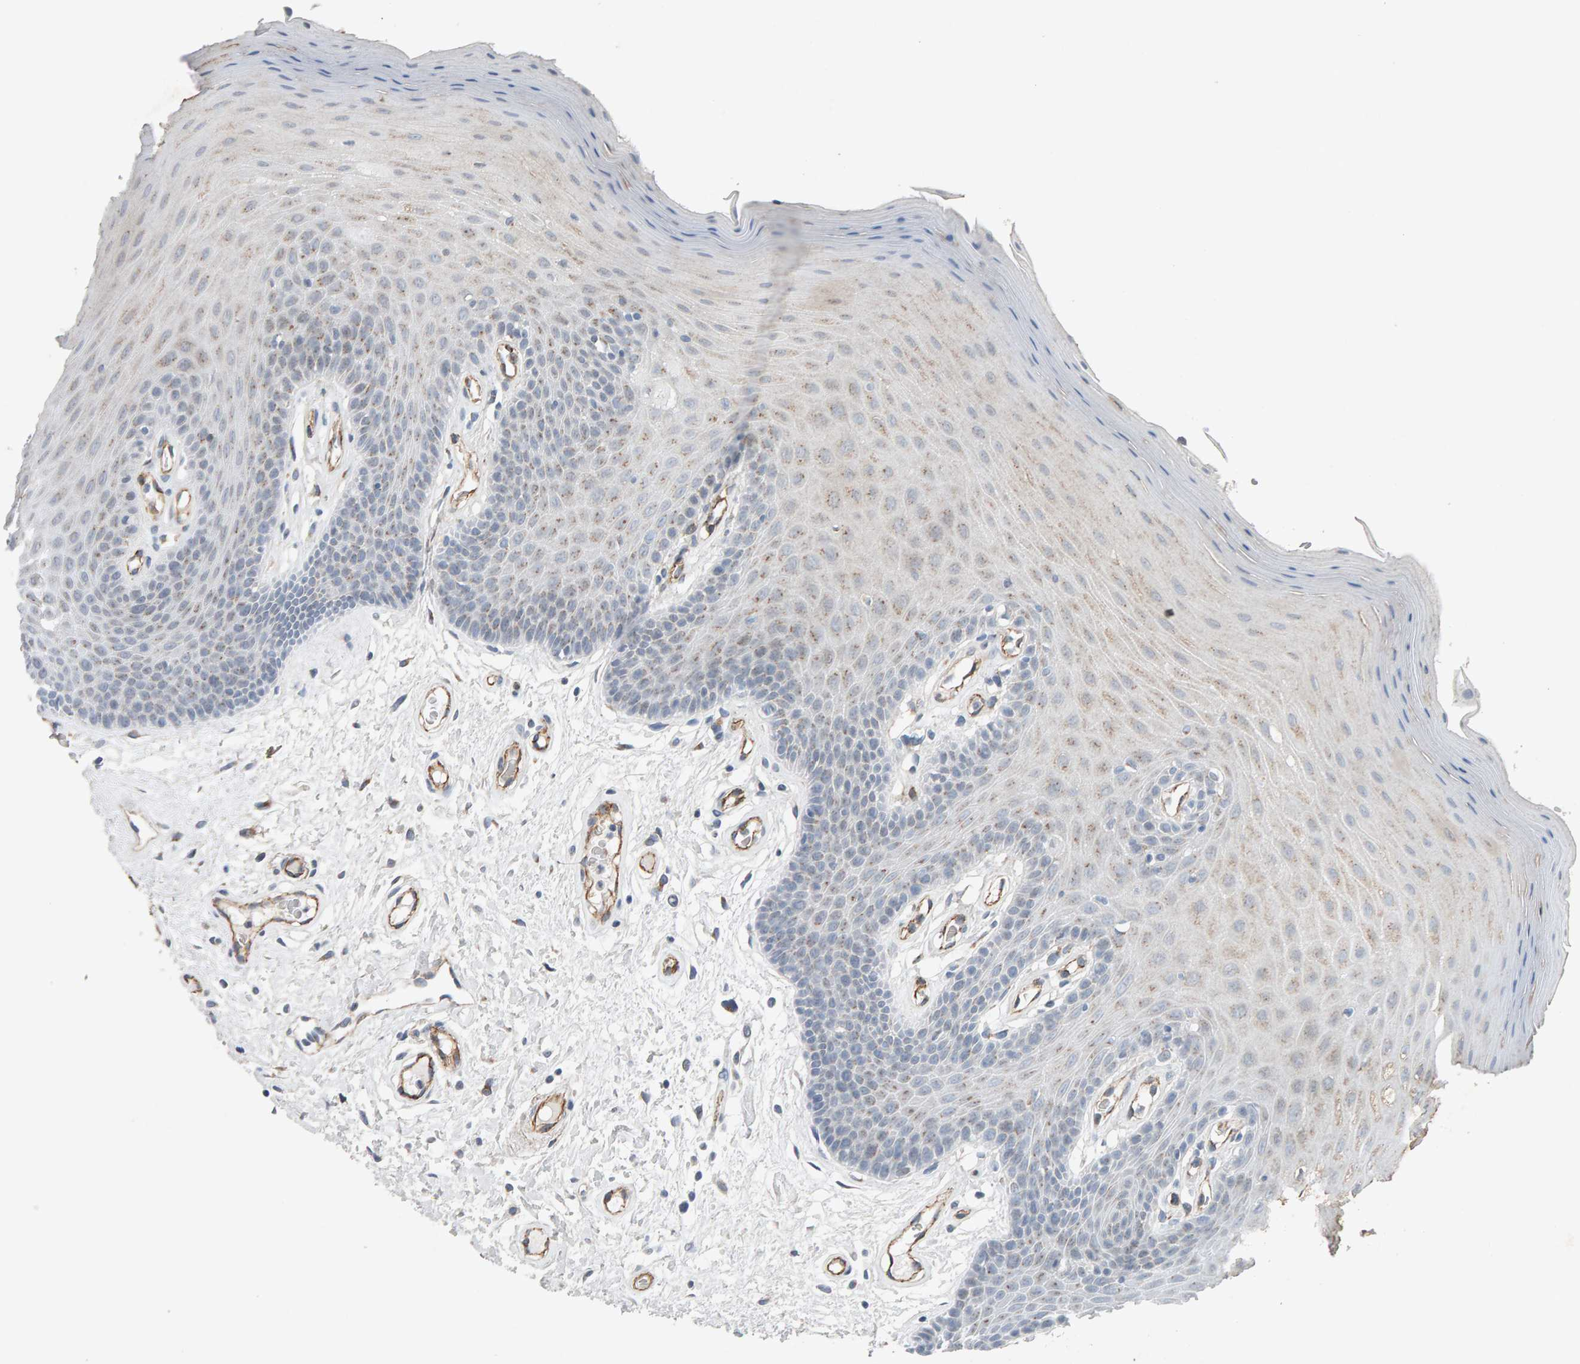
{"staining": {"intensity": "weak", "quantity": ">75%", "location": "cytoplasmic/membranous"}, "tissue": "oral mucosa", "cell_type": "Squamous epithelial cells", "image_type": "normal", "snomed": [{"axis": "morphology", "description": "Normal tissue, NOS"}, {"axis": "morphology", "description": "Squamous cell carcinoma, NOS"}, {"axis": "topography", "description": "Skeletal muscle"}, {"axis": "topography", "description": "Adipose tissue"}, {"axis": "topography", "description": "Vascular tissue"}, {"axis": "topography", "description": "Oral tissue"}, {"axis": "topography", "description": "Peripheral nerve tissue"}, {"axis": "topography", "description": "Head-Neck"}], "caption": "Oral mucosa was stained to show a protein in brown. There is low levels of weak cytoplasmic/membranous staining in approximately >75% of squamous epithelial cells. (Brightfield microscopy of DAB IHC at high magnification).", "gene": "PTPRM", "patient": {"sex": "male", "age": 71}}